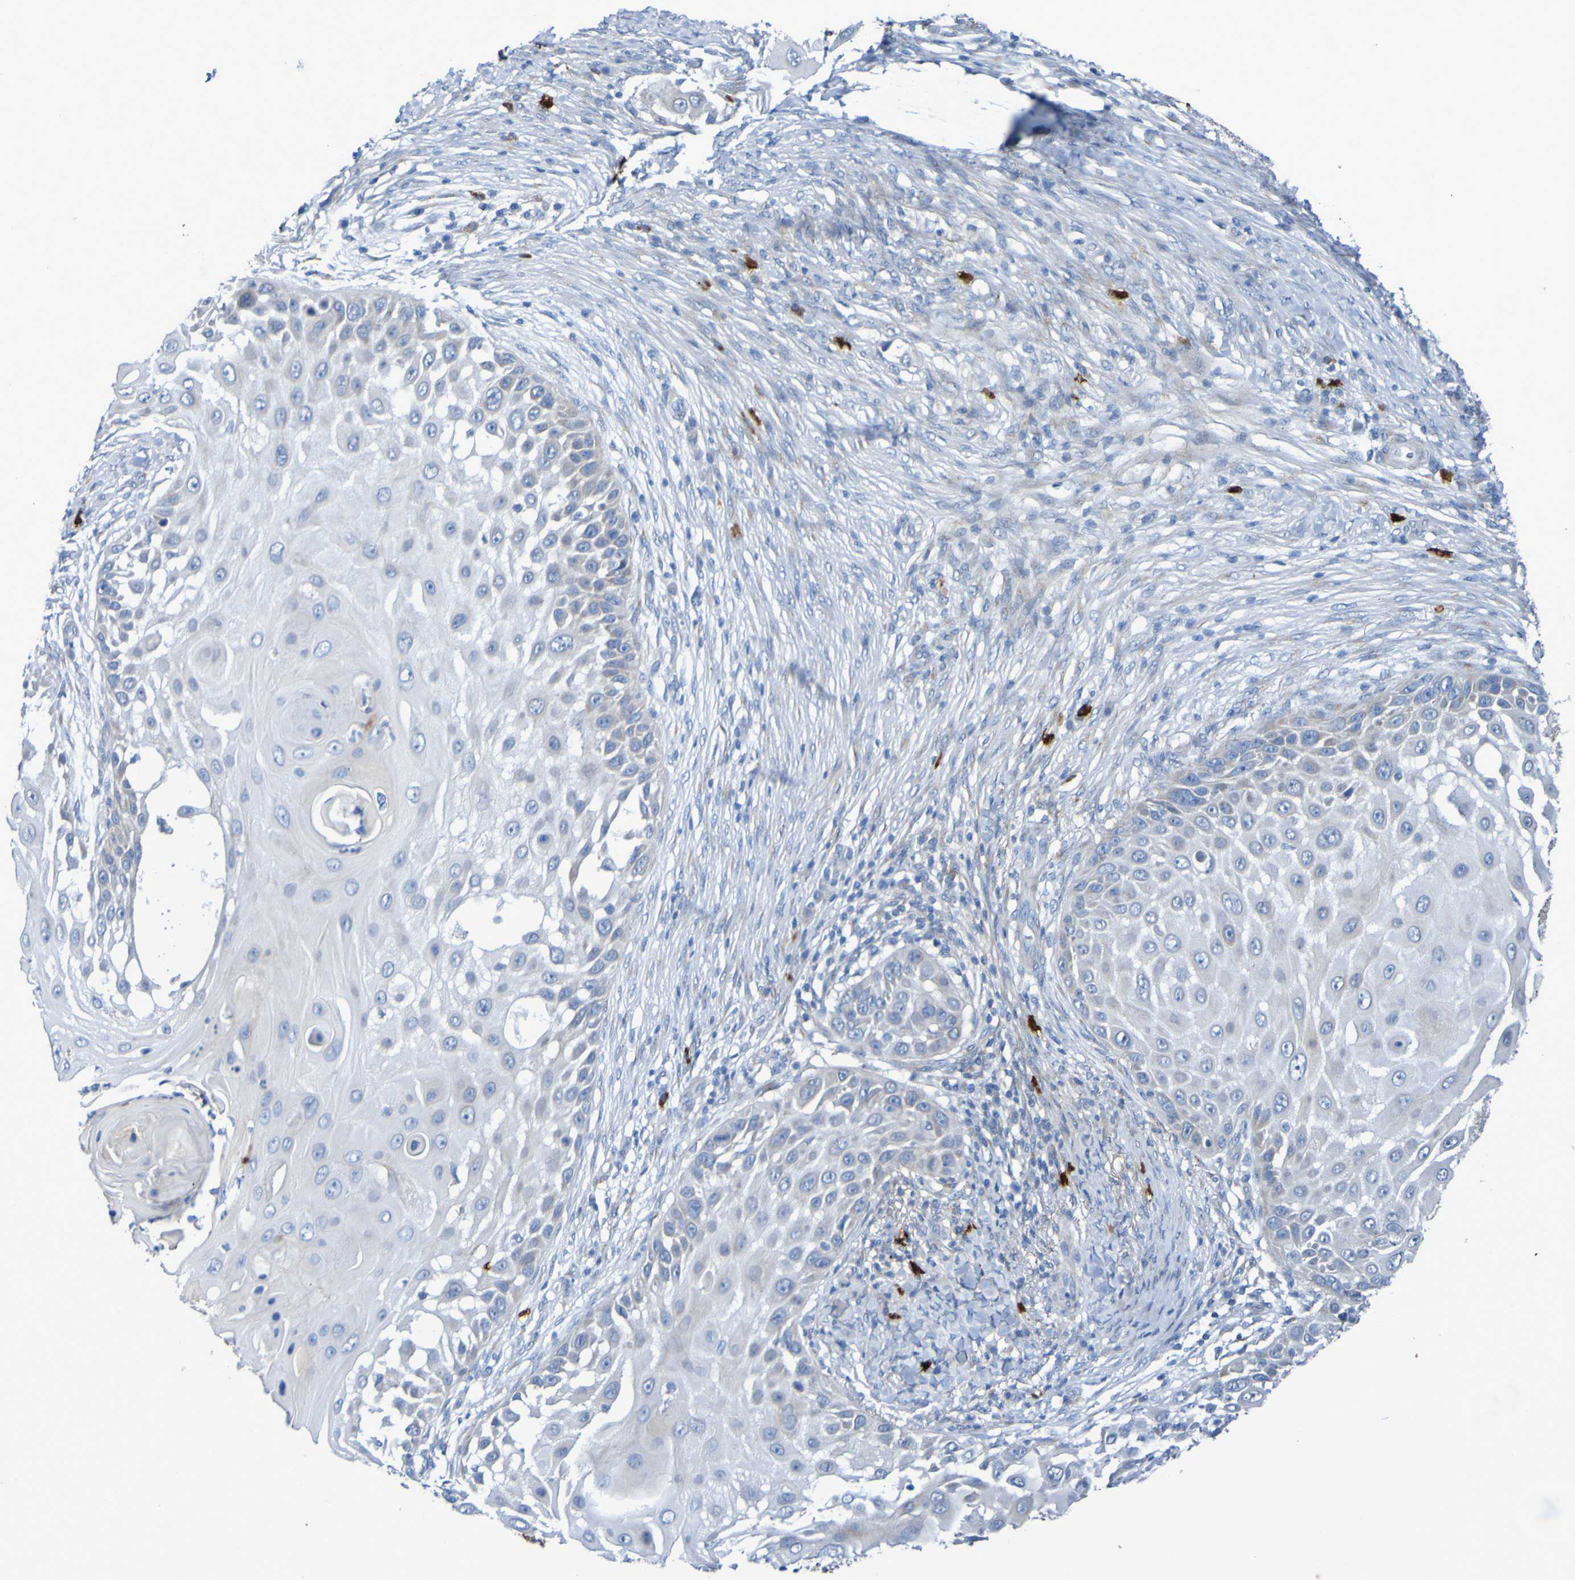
{"staining": {"intensity": "weak", "quantity": "<25%", "location": "cytoplasmic/membranous"}, "tissue": "skin cancer", "cell_type": "Tumor cells", "image_type": "cancer", "snomed": [{"axis": "morphology", "description": "Squamous cell carcinoma, NOS"}, {"axis": "topography", "description": "Skin"}], "caption": "Tumor cells show no significant protein expression in skin squamous cell carcinoma.", "gene": "C11orf24", "patient": {"sex": "female", "age": 44}}